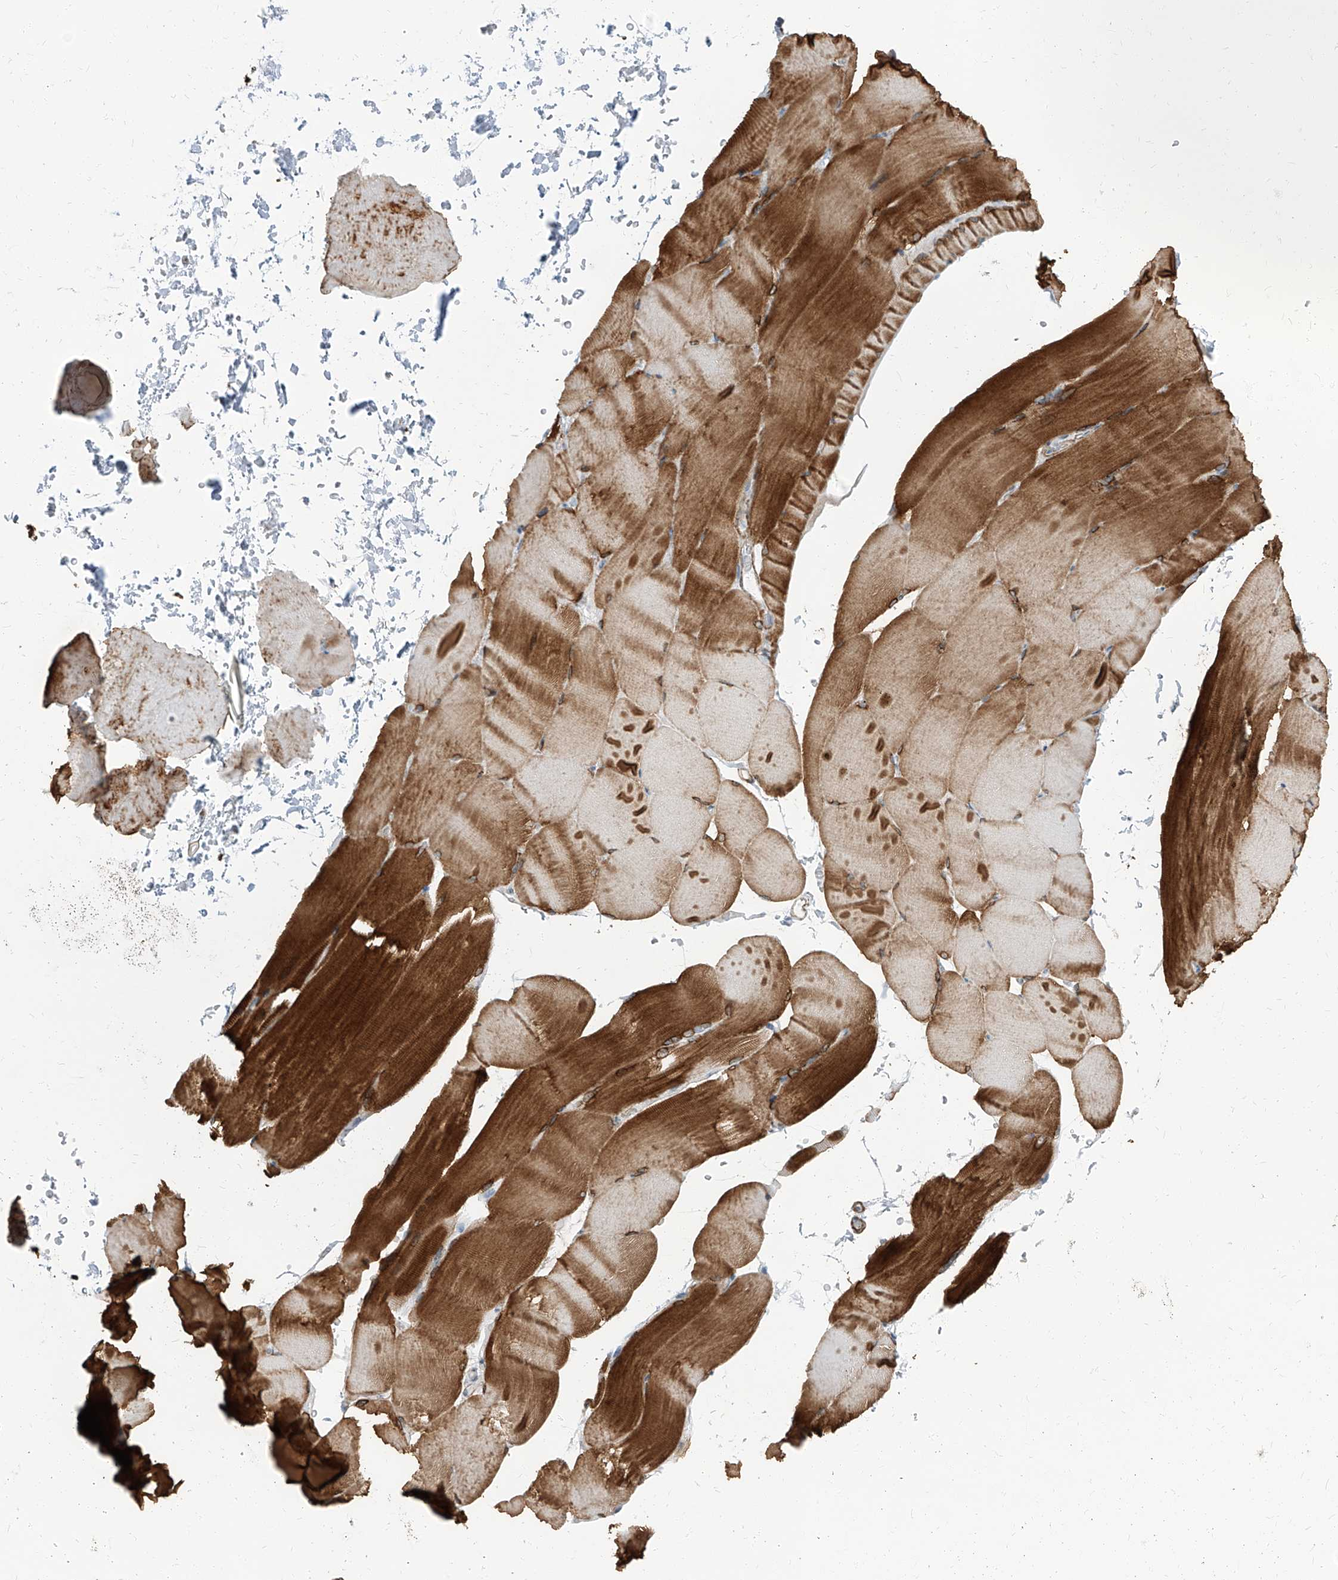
{"staining": {"intensity": "strong", "quantity": "25%-75%", "location": "cytoplasmic/membranous"}, "tissue": "skeletal muscle", "cell_type": "Myocytes", "image_type": "normal", "snomed": [{"axis": "morphology", "description": "Normal tissue, NOS"}, {"axis": "topography", "description": "Skeletal muscle"}, {"axis": "topography", "description": "Parathyroid gland"}], "caption": "A photomicrograph of human skeletal muscle stained for a protein exhibits strong cytoplasmic/membranous brown staining in myocytes.", "gene": "TXLNB", "patient": {"sex": "female", "age": 37}}